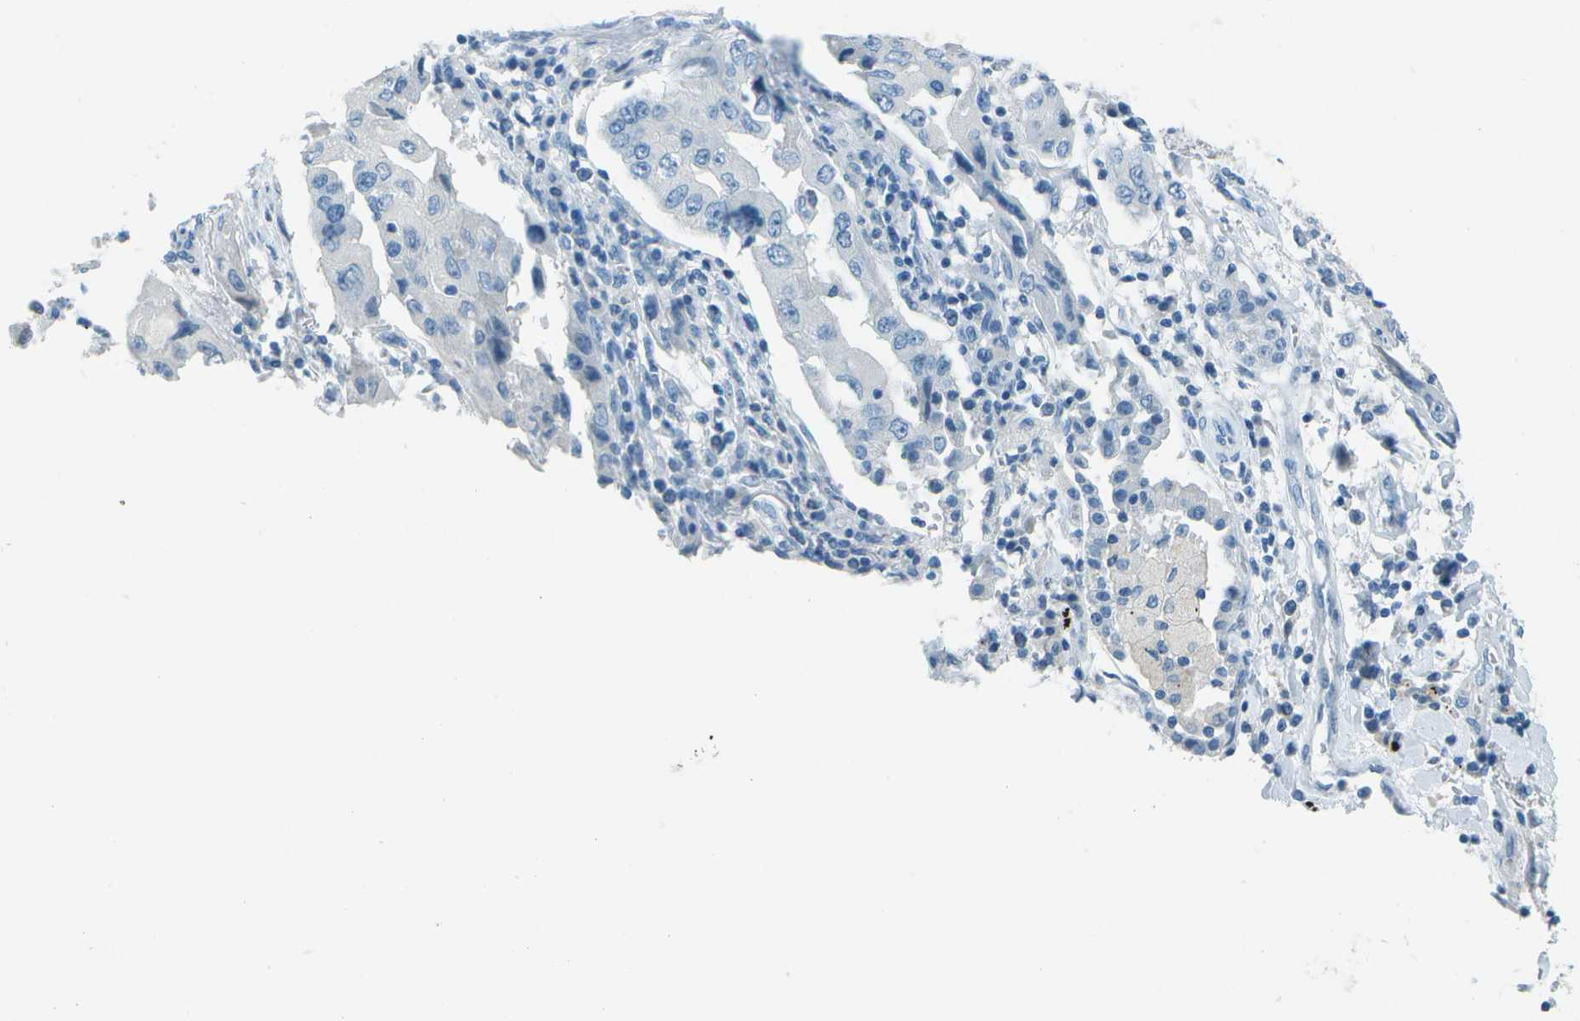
{"staining": {"intensity": "negative", "quantity": "none", "location": "none"}, "tissue": "lung cancer", "cell_type": "Tumor cells", "image_type": "cancer", "snomed": [{"axis": "morphology", "description": "Adenocarcinoma, NOS"}, {"axis": "topography", "description": "Lung"}], "caption": "Micrograph shows no significant protein expression in tumor cells of adenocarcinoma (lung).", "gene": "FGF1", "patient": {"sex": "female", "age": 65}}